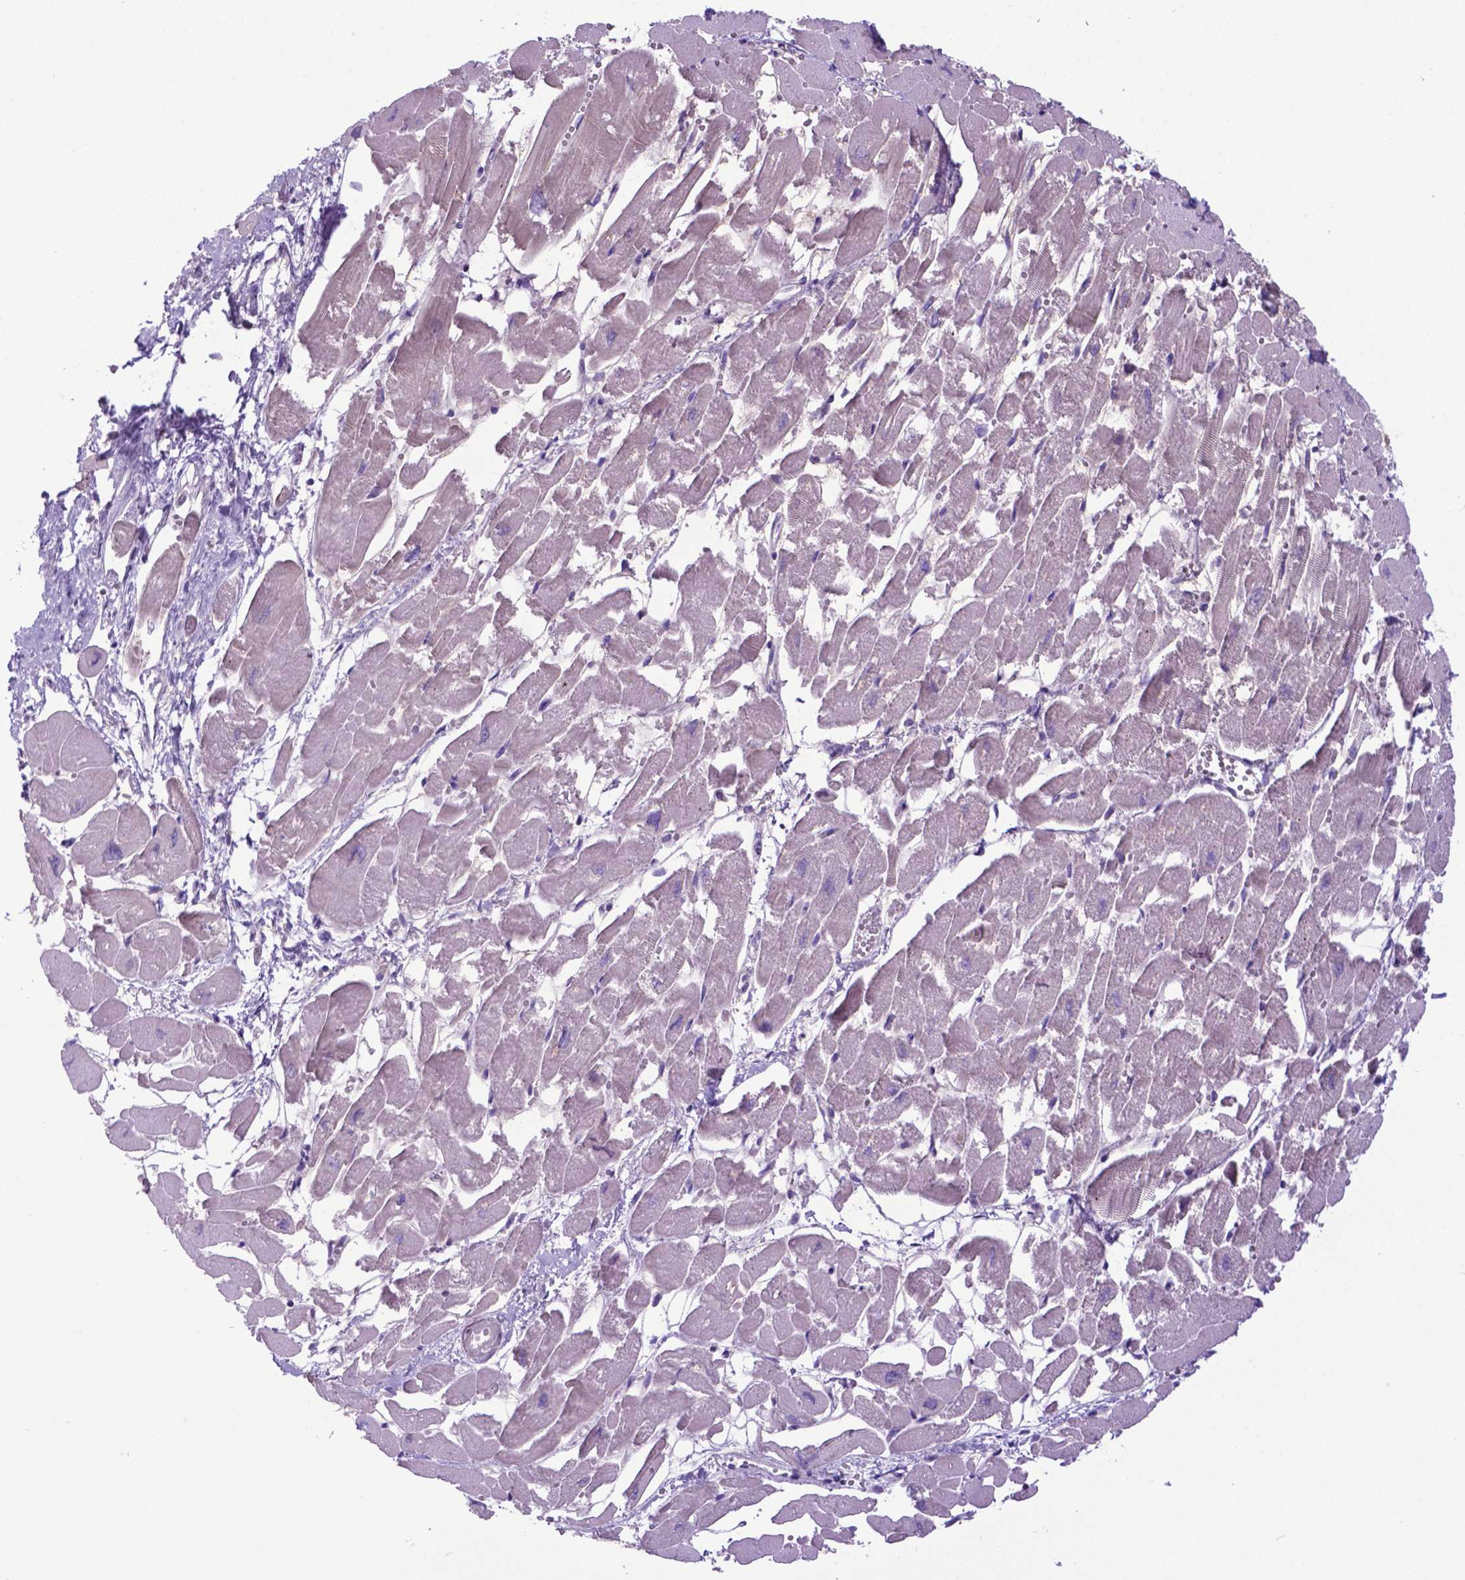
{"staining": {"intensity": "weak", "quantity": "<25%", "location": "cytoplasmic/membranous"}, "tissue": "heart muscle", "cell_type": "Cardiomyocytes", "image_type": "normal", "snomed": [{"axis": "morphology", "description": "Normal tissue, NOS"}, {"axis": "topography", "description": "Heart"}], "caption": "A high-resolution image shows immunohistochemistry (IHC) staining of unremarkable heart muscle, which shows no significant positivity in cardiomyocytes. (Brightfield microscopy of DAB (3,3'-diaminobenzidine) IHC at high magnification).", "gene": "ADRA2B", "patient": {"sex": "female", "age": 52}}